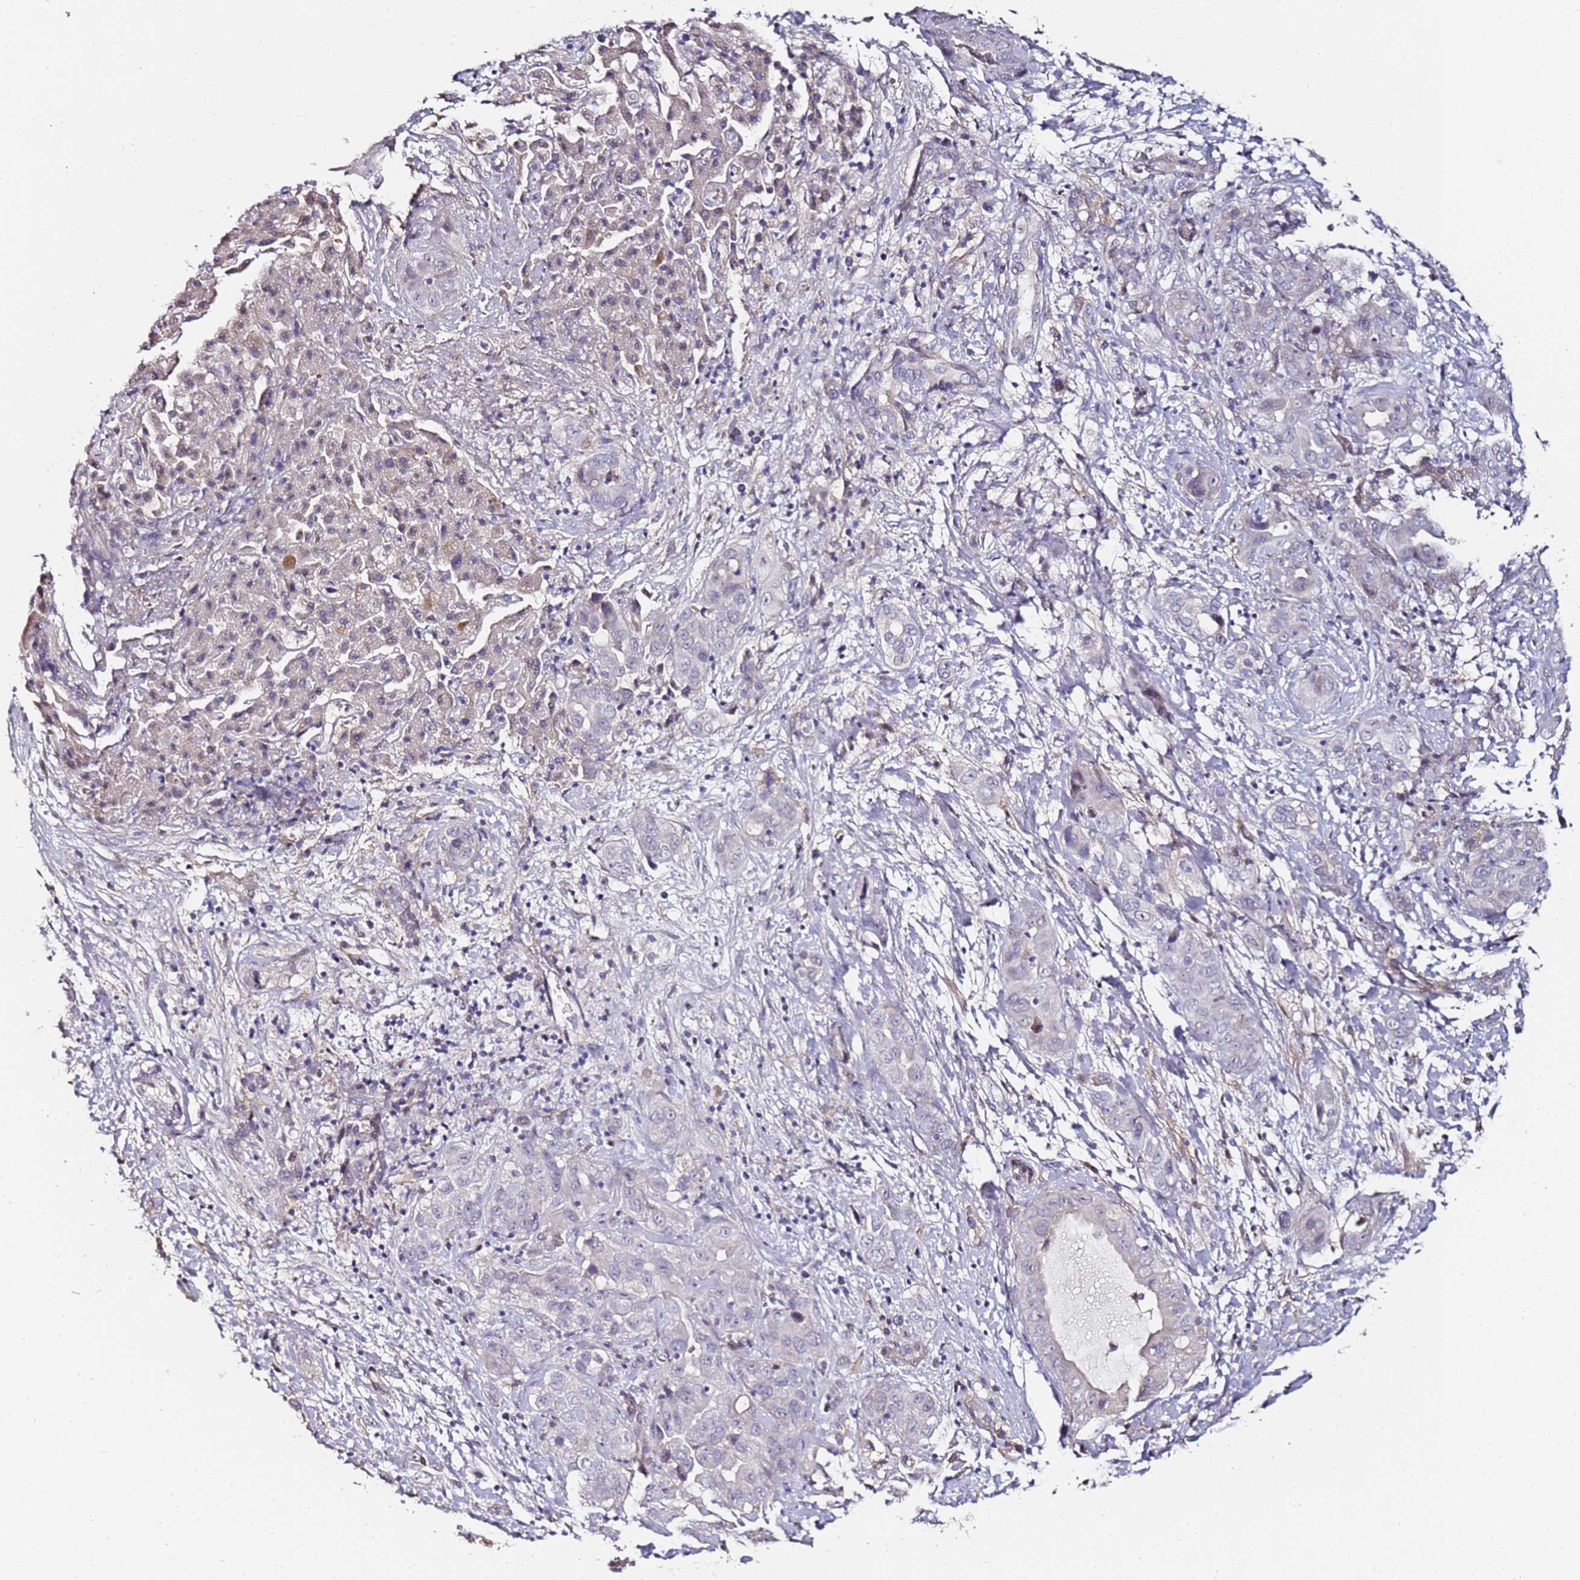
{"staining": {"intensity": "negative", "quantity": "none", "location": "none"}, "tissue": "liver cancer", "cell_type": "Tumor cells", "image_type": "cancer", "snomed": [{"axis": "morphology", "description": "Cholangiocarcinoma"}, {"axis": "topography", "description": "Liver"}], "caption": "The histopathology image displays no staining of tumor cells in liver cancer.", "gene": "C3orf80", "patient": {"sex": "female", "age": 52}}